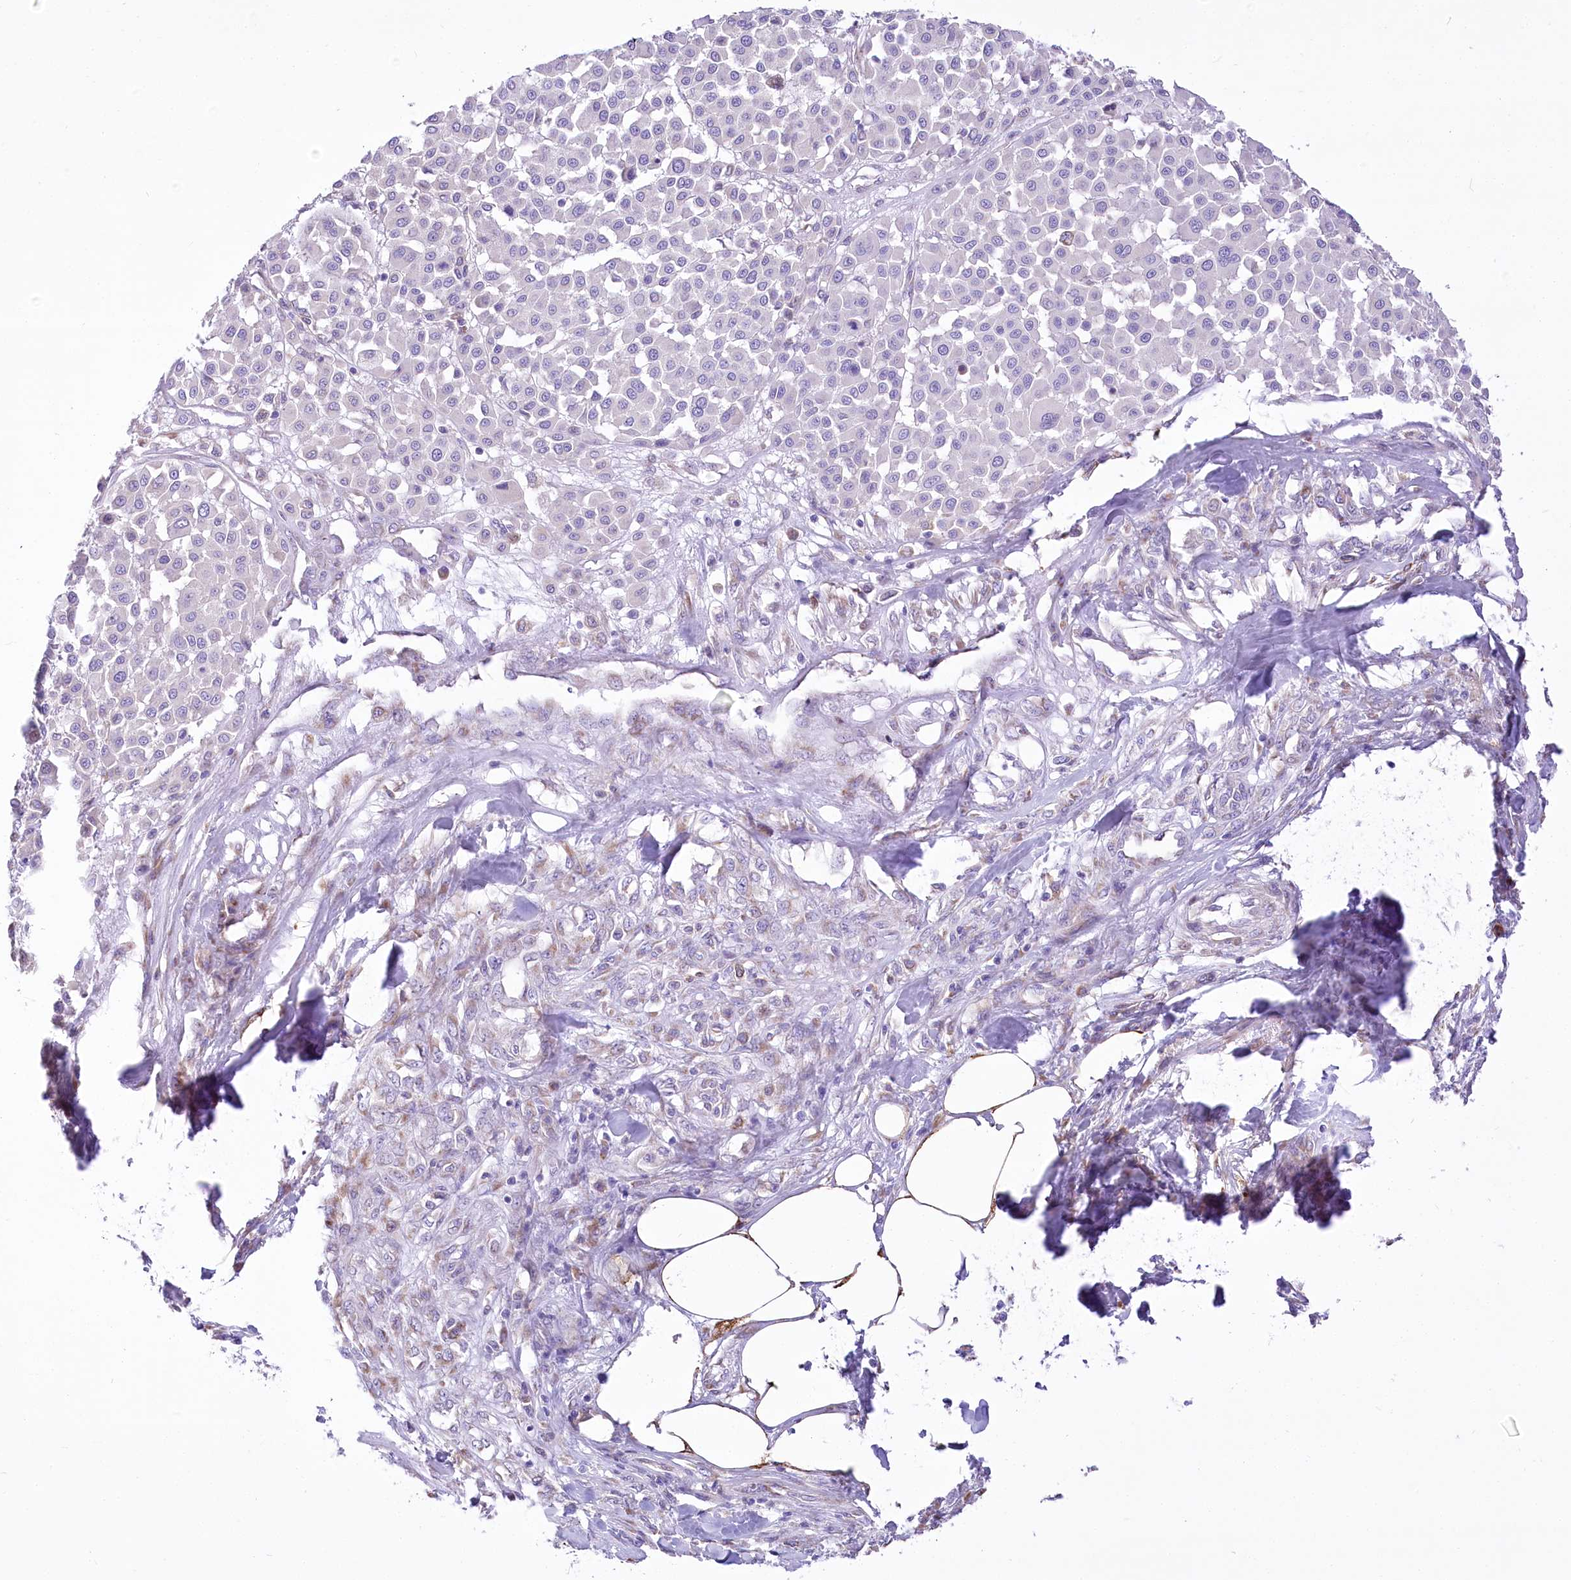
{"staining": {"intensity": "negative", "quantity": "none", "location": "none"}, "tissue": "melanoma", "cell_type": "Tumor cells", "image_type": "cancer", "snomed": [{"axis": "morphology", "description": "Malignant melanoma, Metastatic site"}, {"axis": "topography", "description": "Soft tissue"}], "caption": "This is an immunohistochemistry (IHC) image of malignant melanoma (metastatic site). There is no staining in tumor cells.", "gene": "STT3B", "patient": {"sex": "male", "age": 41}}